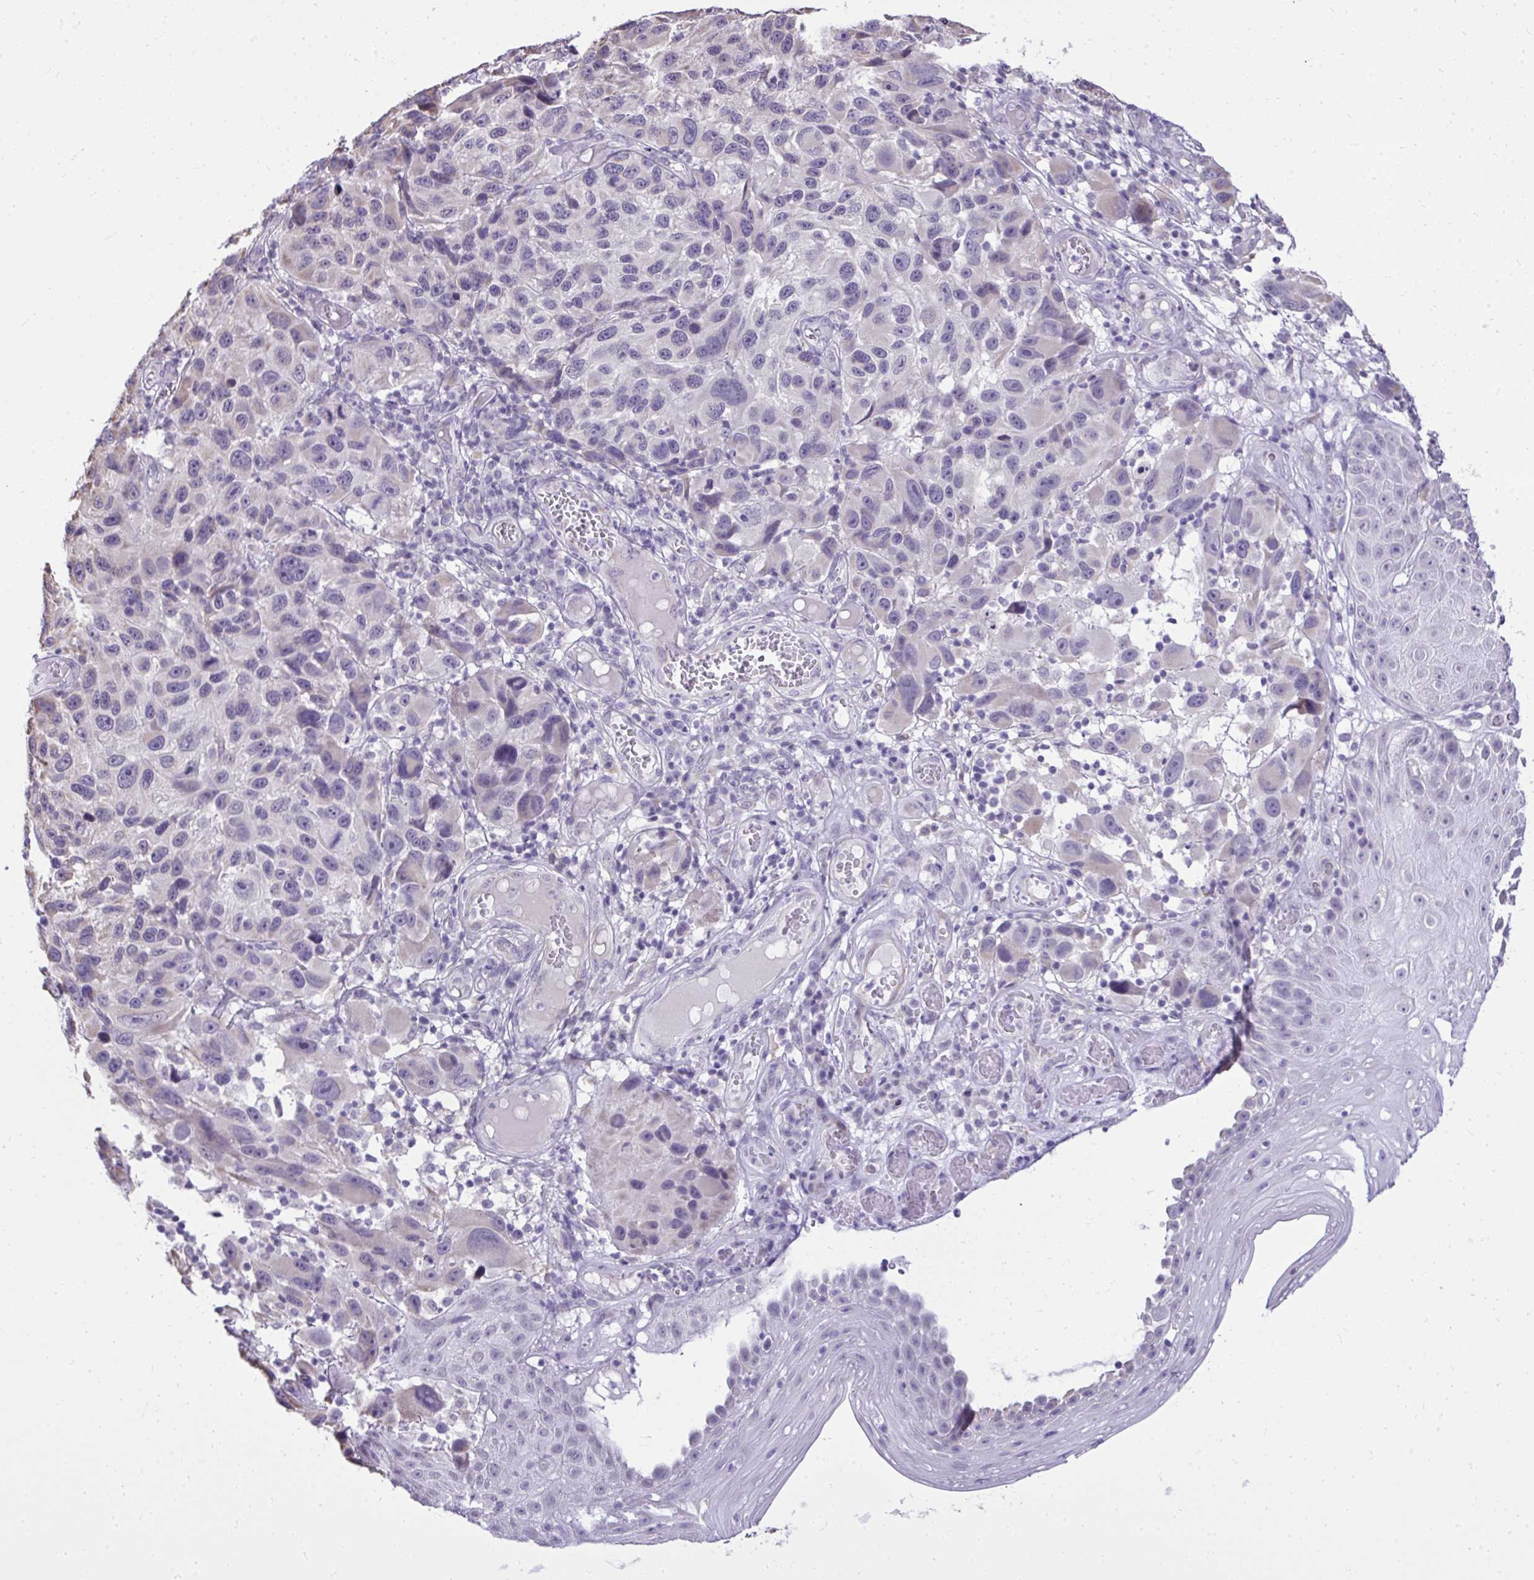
{"staining": {"intensity": "negative", "quantity": "none", "location": "none"}, "tissue": "melanoma", "cell_type": "Tumor cells", "image_type": "cancer", "snomed": [{"axis": "morphology", "description": "Malignant melanoma, NOS"}, {"axis": "topography", "description": "Skin"}], "caption": "DAB immunohistochemical staining of melanoma reveals no significant positivity in tumor cells.", "gene": "NPPA", "patient": {"sex": "male", "age": 53}}